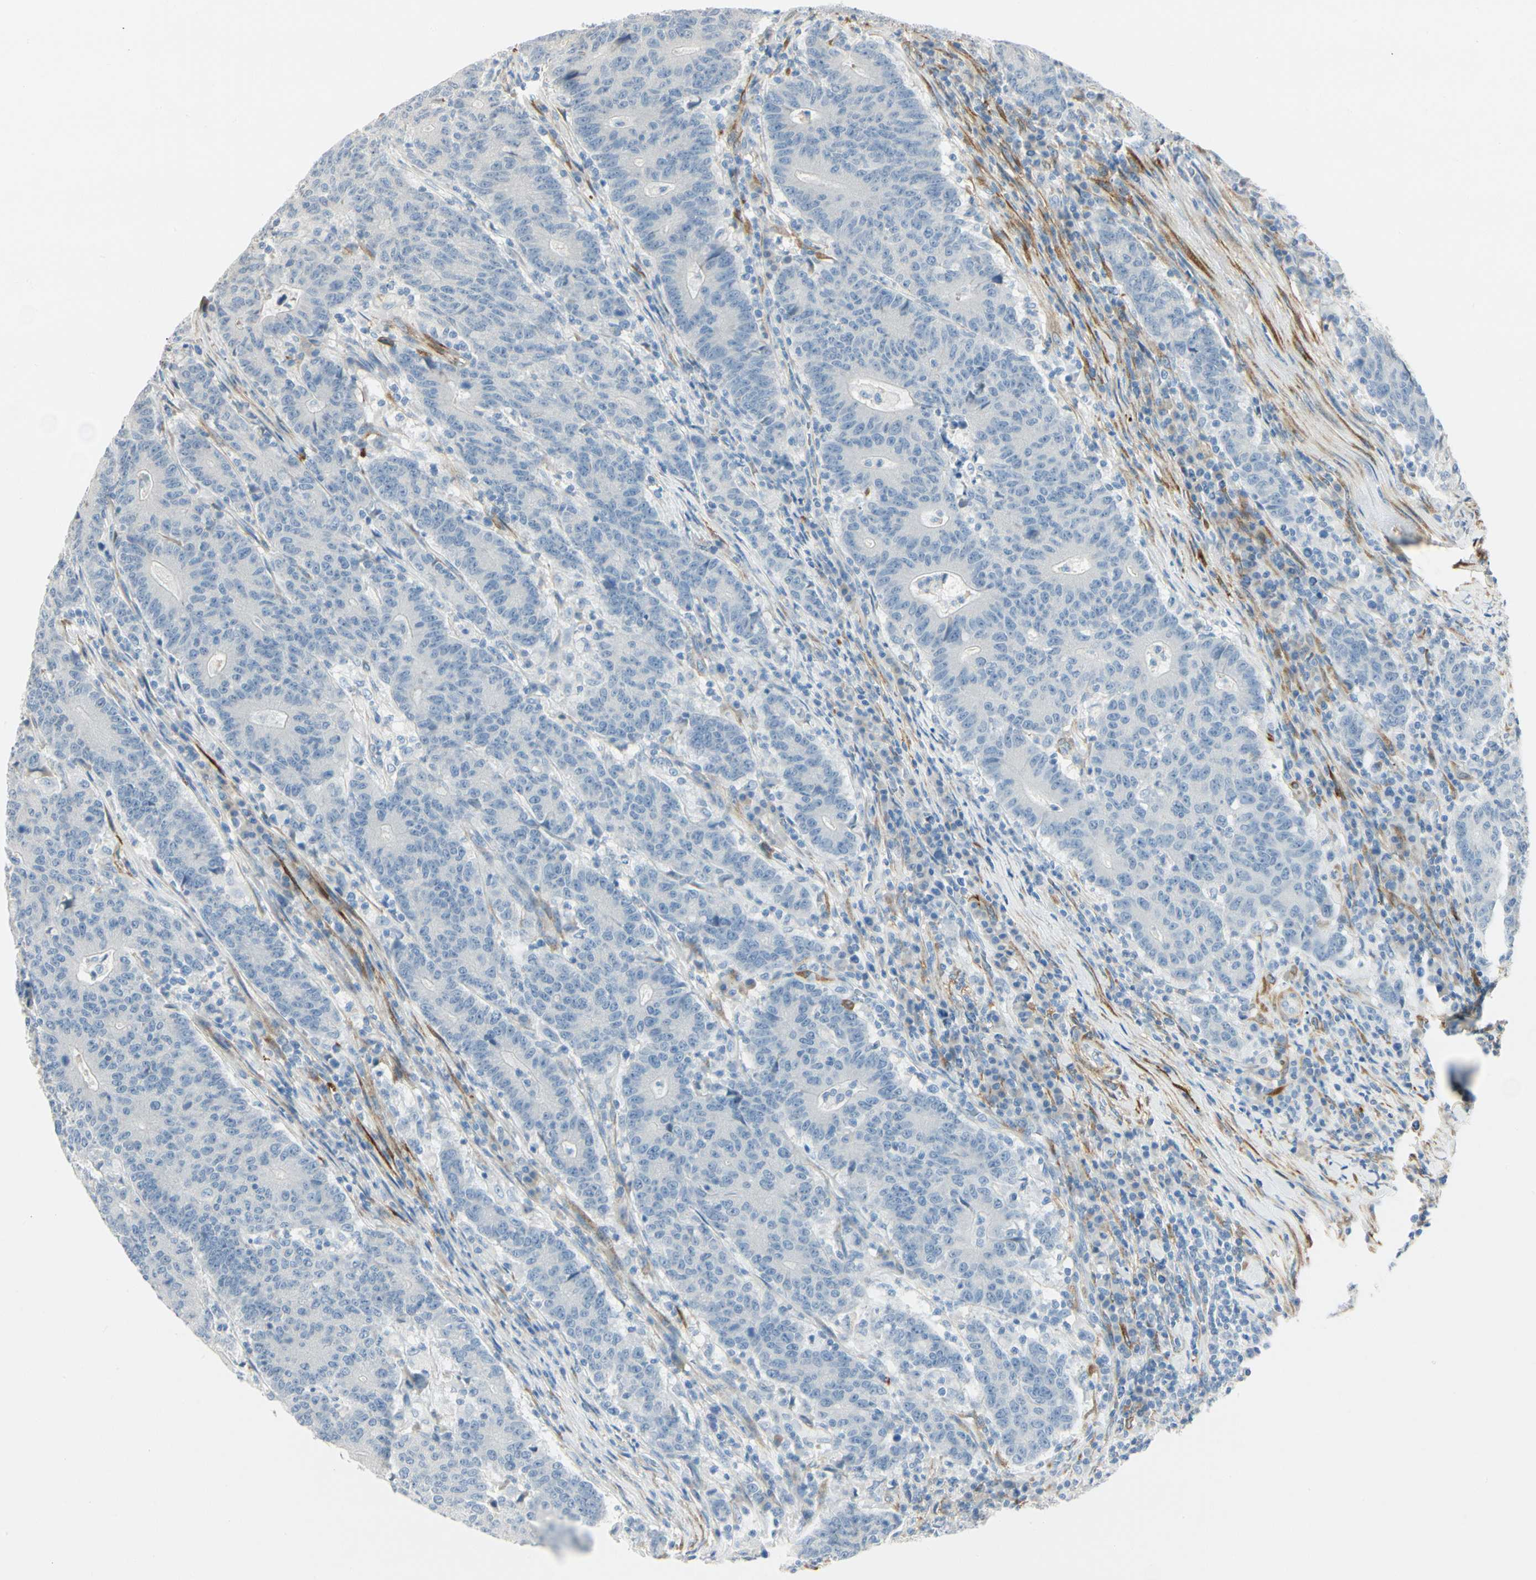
{"staining": {"intensity": "negative", "quantity": "none", "location": "none"}, "tissue": "colorectal cancer", "cell_type": "Tumor cells", "image_type": "cancer", "snomed": [{"axis": "morphology", "description": "Normal tissue, NOS"}, {"axis": "morphology", "description": "Adenocarcinoma, NOS"}, {"axis": "topography", "description": "Colon"}], "caption": "The image demonstrates no staining of tumor cells in colorectal cancer (adenocarcinoma).", "gene": "AMPH", "patient": {"sex": "female", "age": 75}}